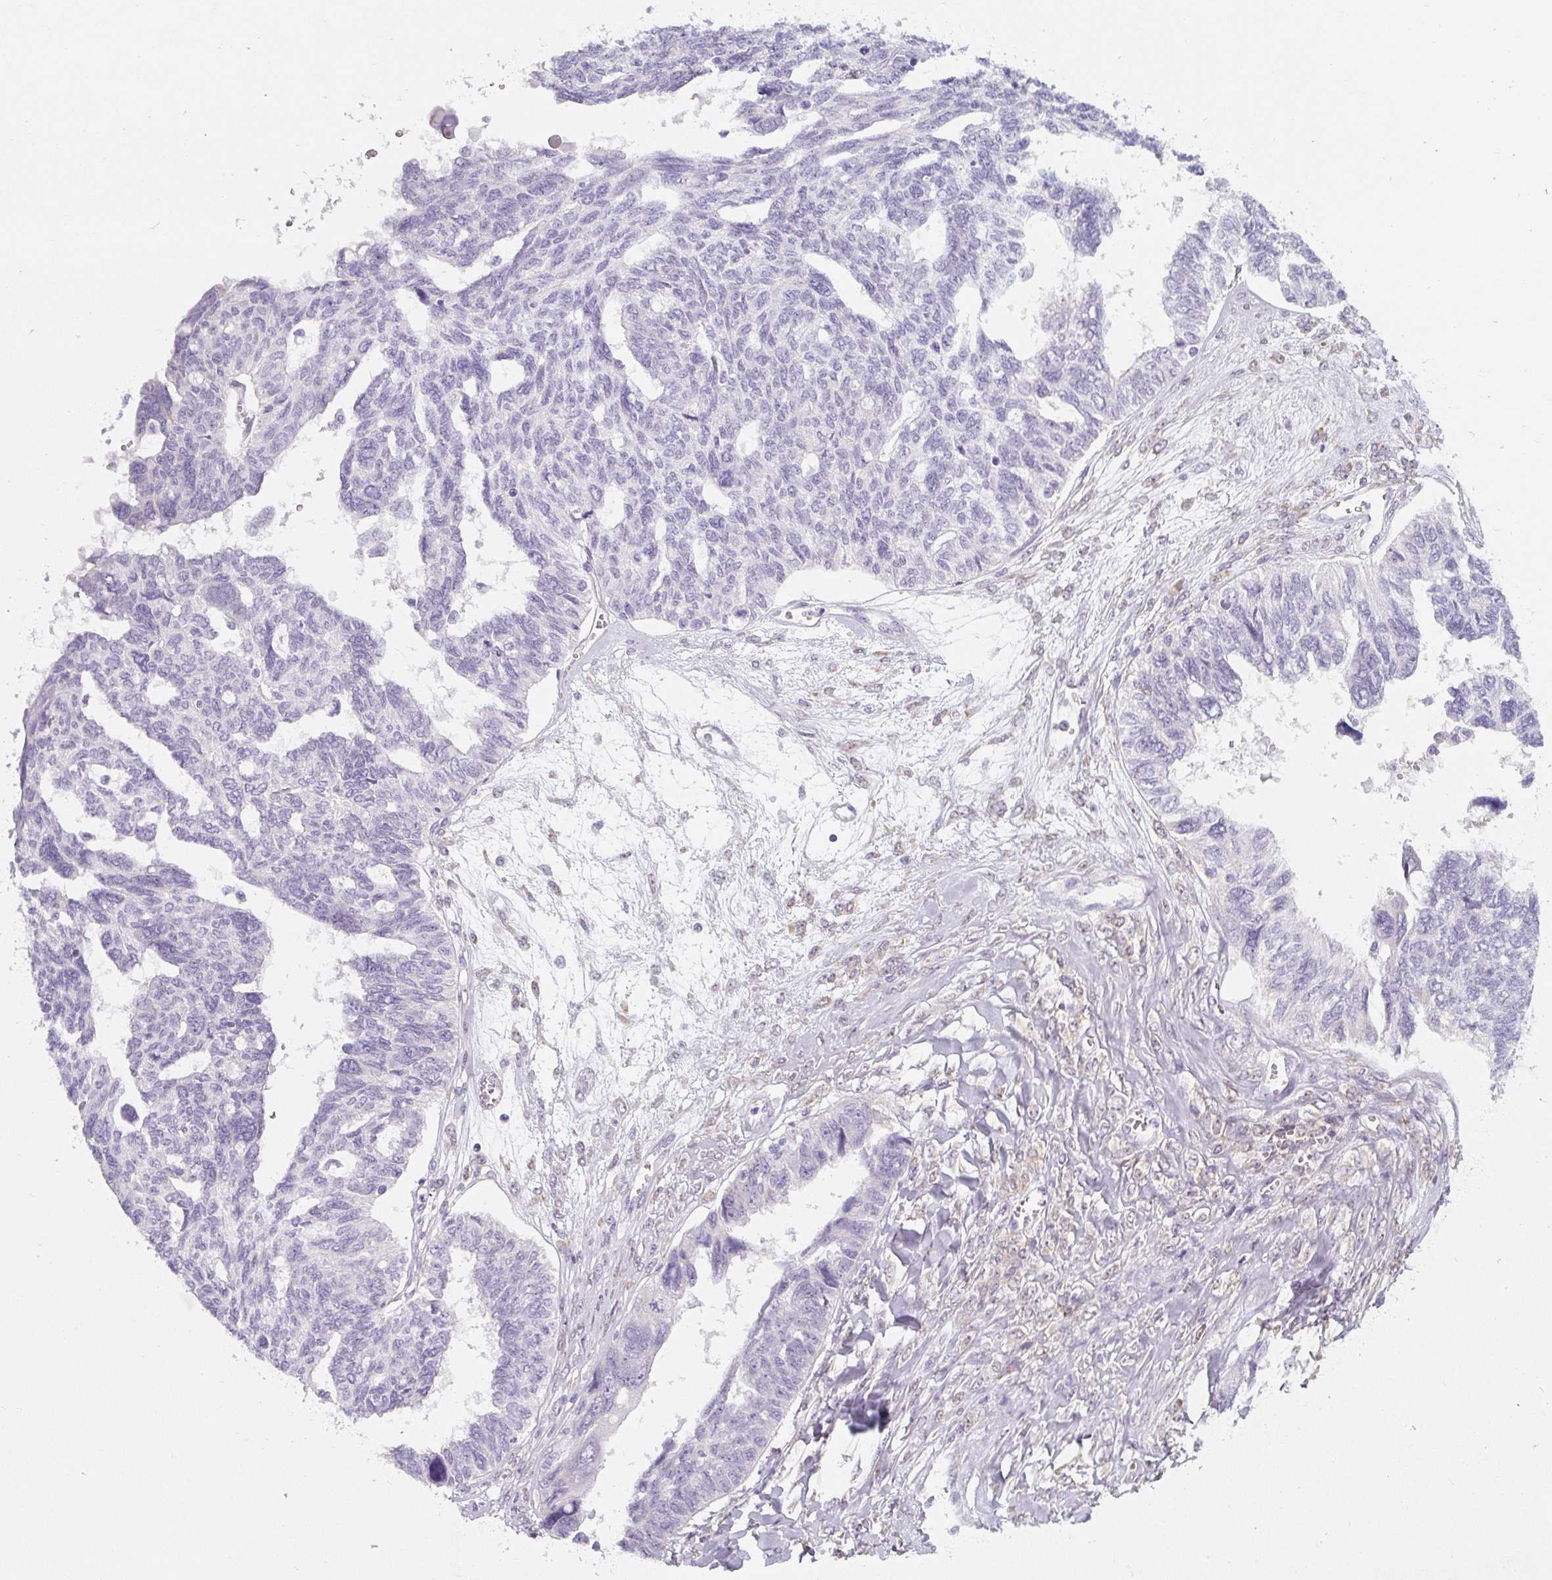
{"staining": {"intensity": "negative", "quantity": "none", "location": "none"}, "tissue": "ovarian cancer", "cell_type": "Tumor cells", "image_type": "cancer", "snomed": [{"axis": "morphology", "description": "Cystadenocarcinoma, serous, NOS"}, {"axis": "topography", "description": "Ovary"}], "caption": "Tumor cells show no significant expression in ovarian cancer (serous cystadenocarcinoma).", "gene": "PWWP3B", "patient": {"sex": "female", "age": 79}}